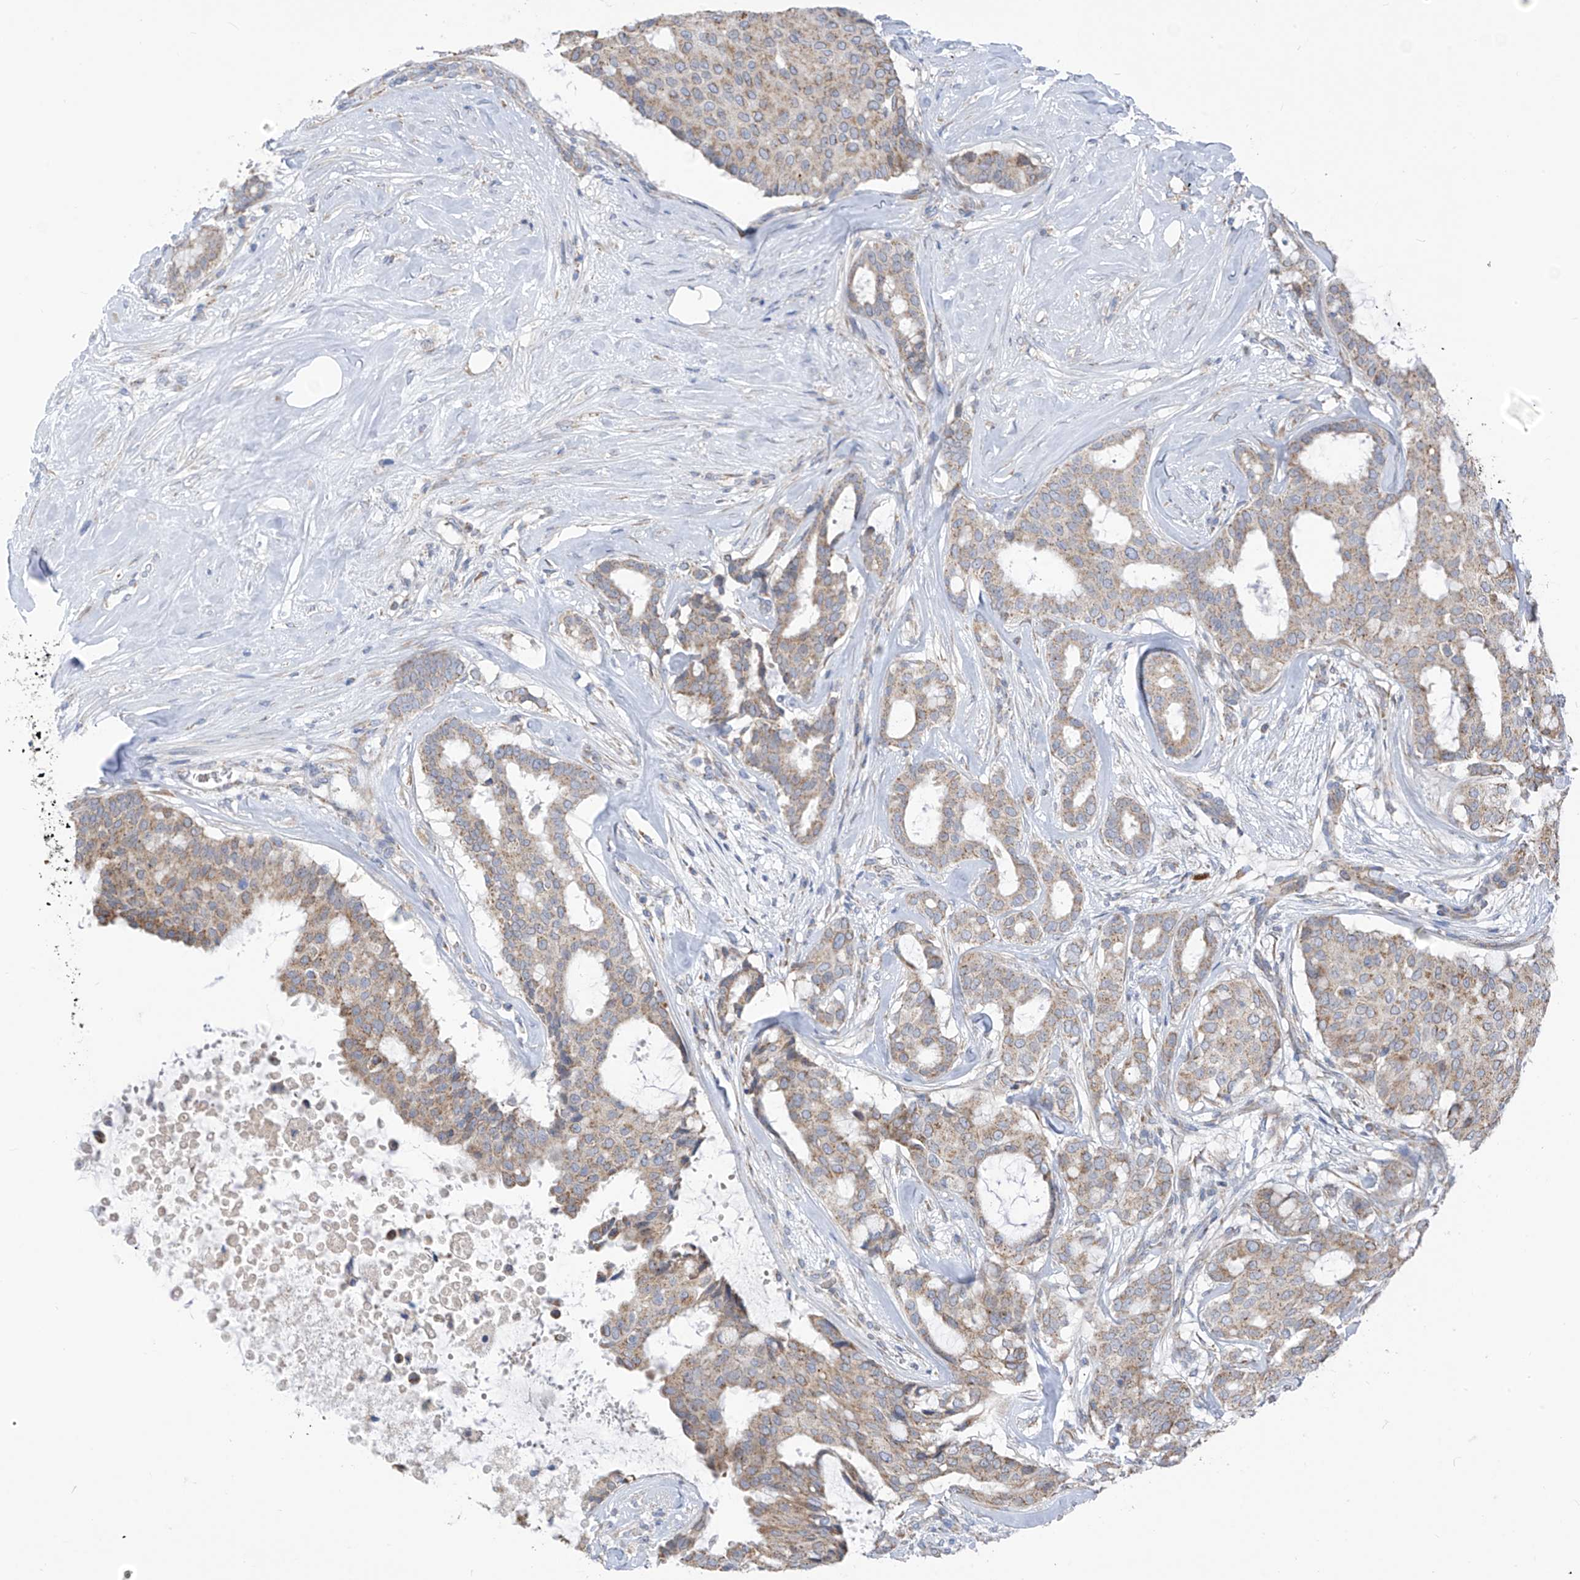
{"staining": {"intensity": "weak", "quantity": ">75%", "location": "cytoplasmic/membranous"}, "tissue": "breast cancer", "cell_type": "Tumor cells", "image_type": "cancer", "snomed": [{"axis": "morphology", "description": "Duct carcinoma"}, {"axis": "topography", "description": "Breast"}], "caption": "A histopathology image of intraductal carcinoma (breast) stained for a protein reveals weak cytoplasmic/membranous brown staining in tumor cells.", "gene": "EOMES", "patient": {"sex": "female", "age": 75}}